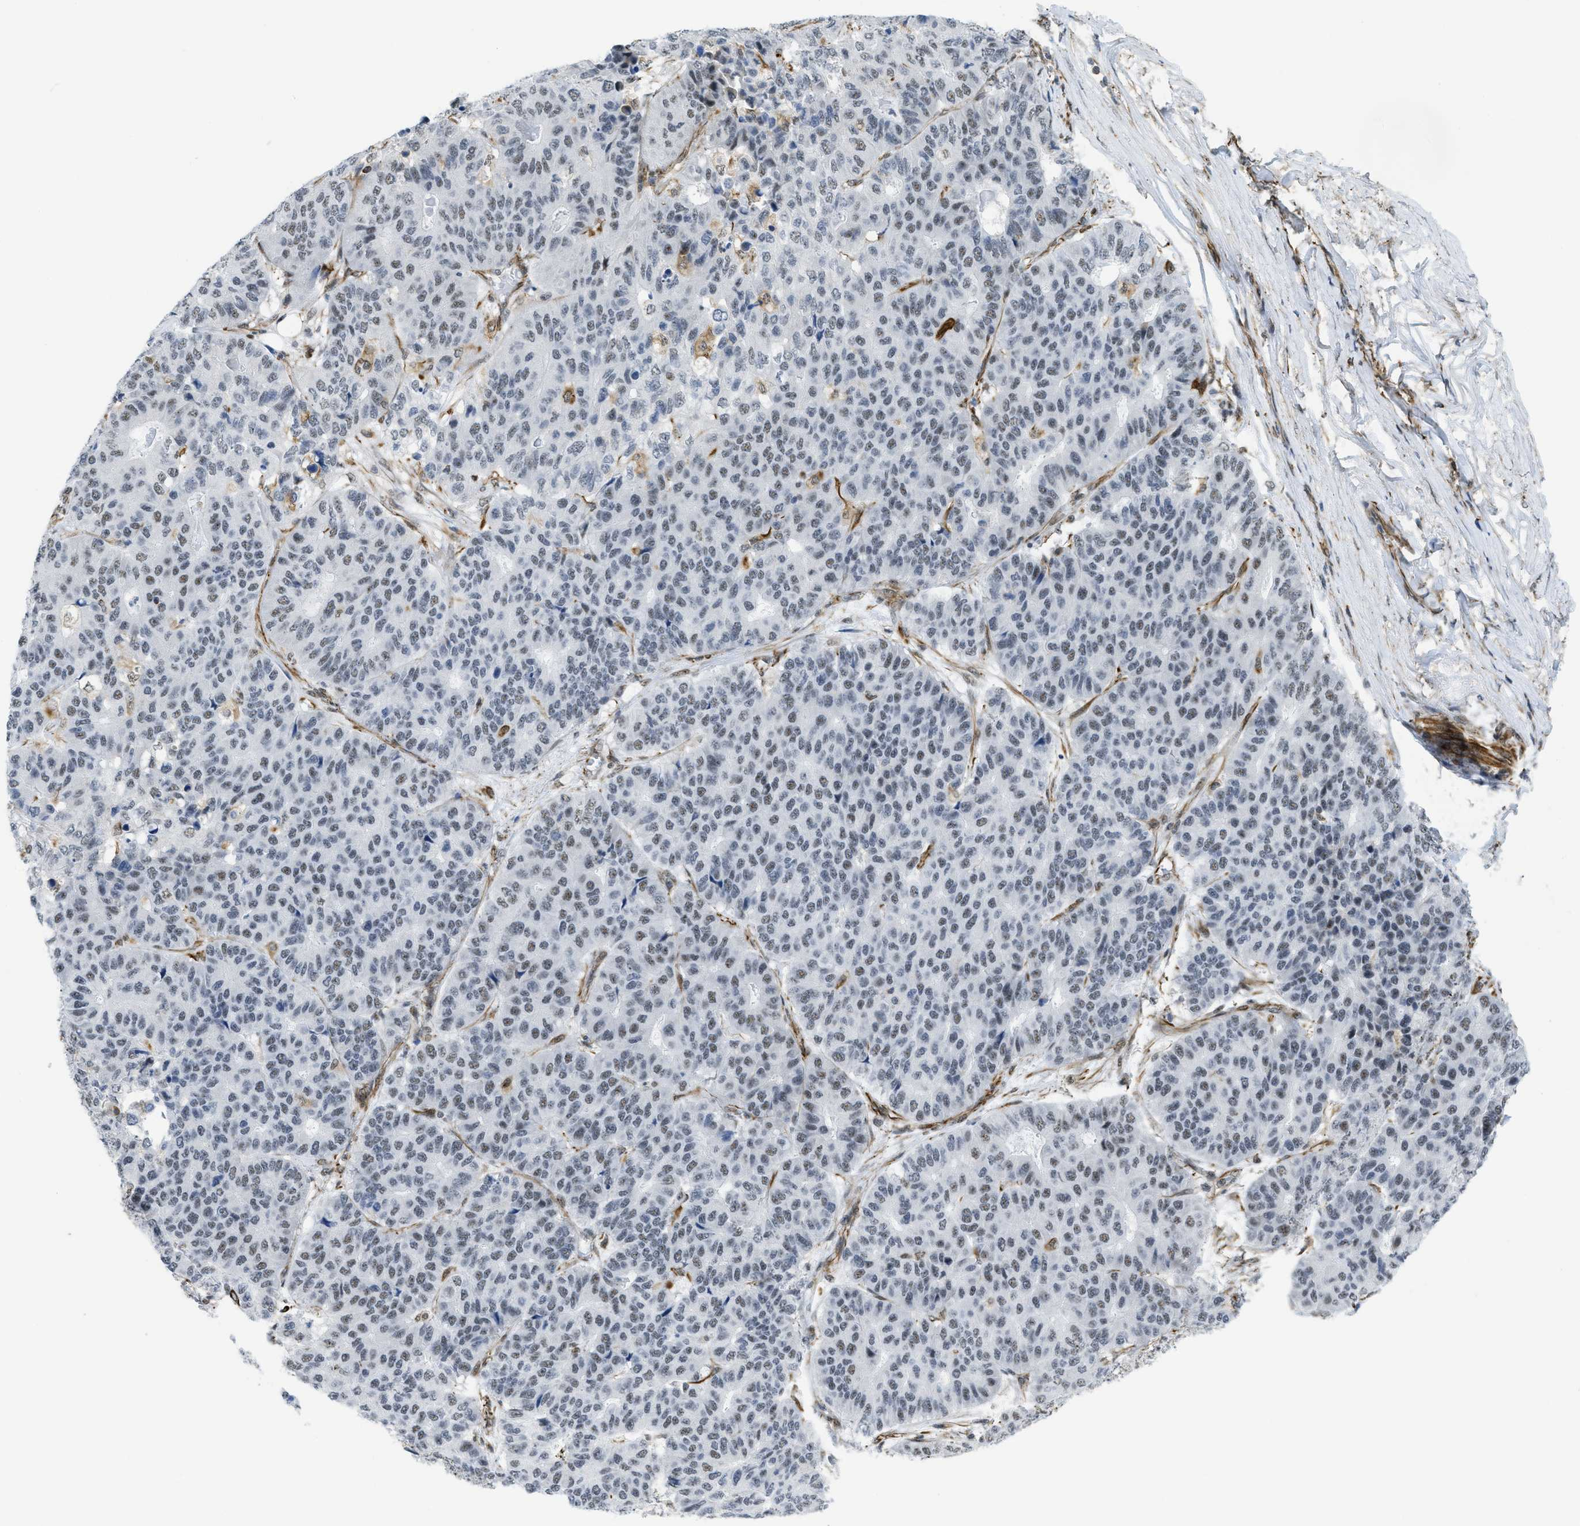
{"staining": {"intensity": "weak", "quantity": "25%-75%", "location": "nuclear"}, "tissue": "pancreatic cancer", "cell_type": "Tumor cells", "image_type": "cancer", "snomed": [{"axis": "morphology", "description": "Adenocarcinoma, NOS"}, {"axis": "topography", "description": "Pancreas"}], "caption": "Immunohistochemistry micrograph of pancreatic cancer stained for a protein (brown), which exhibits low levels of weak nuclear staining in approximately 25%-75% of tumor cells.", "gene": "LRRC8B", "patient": {"sex": "male", "age": 50}}